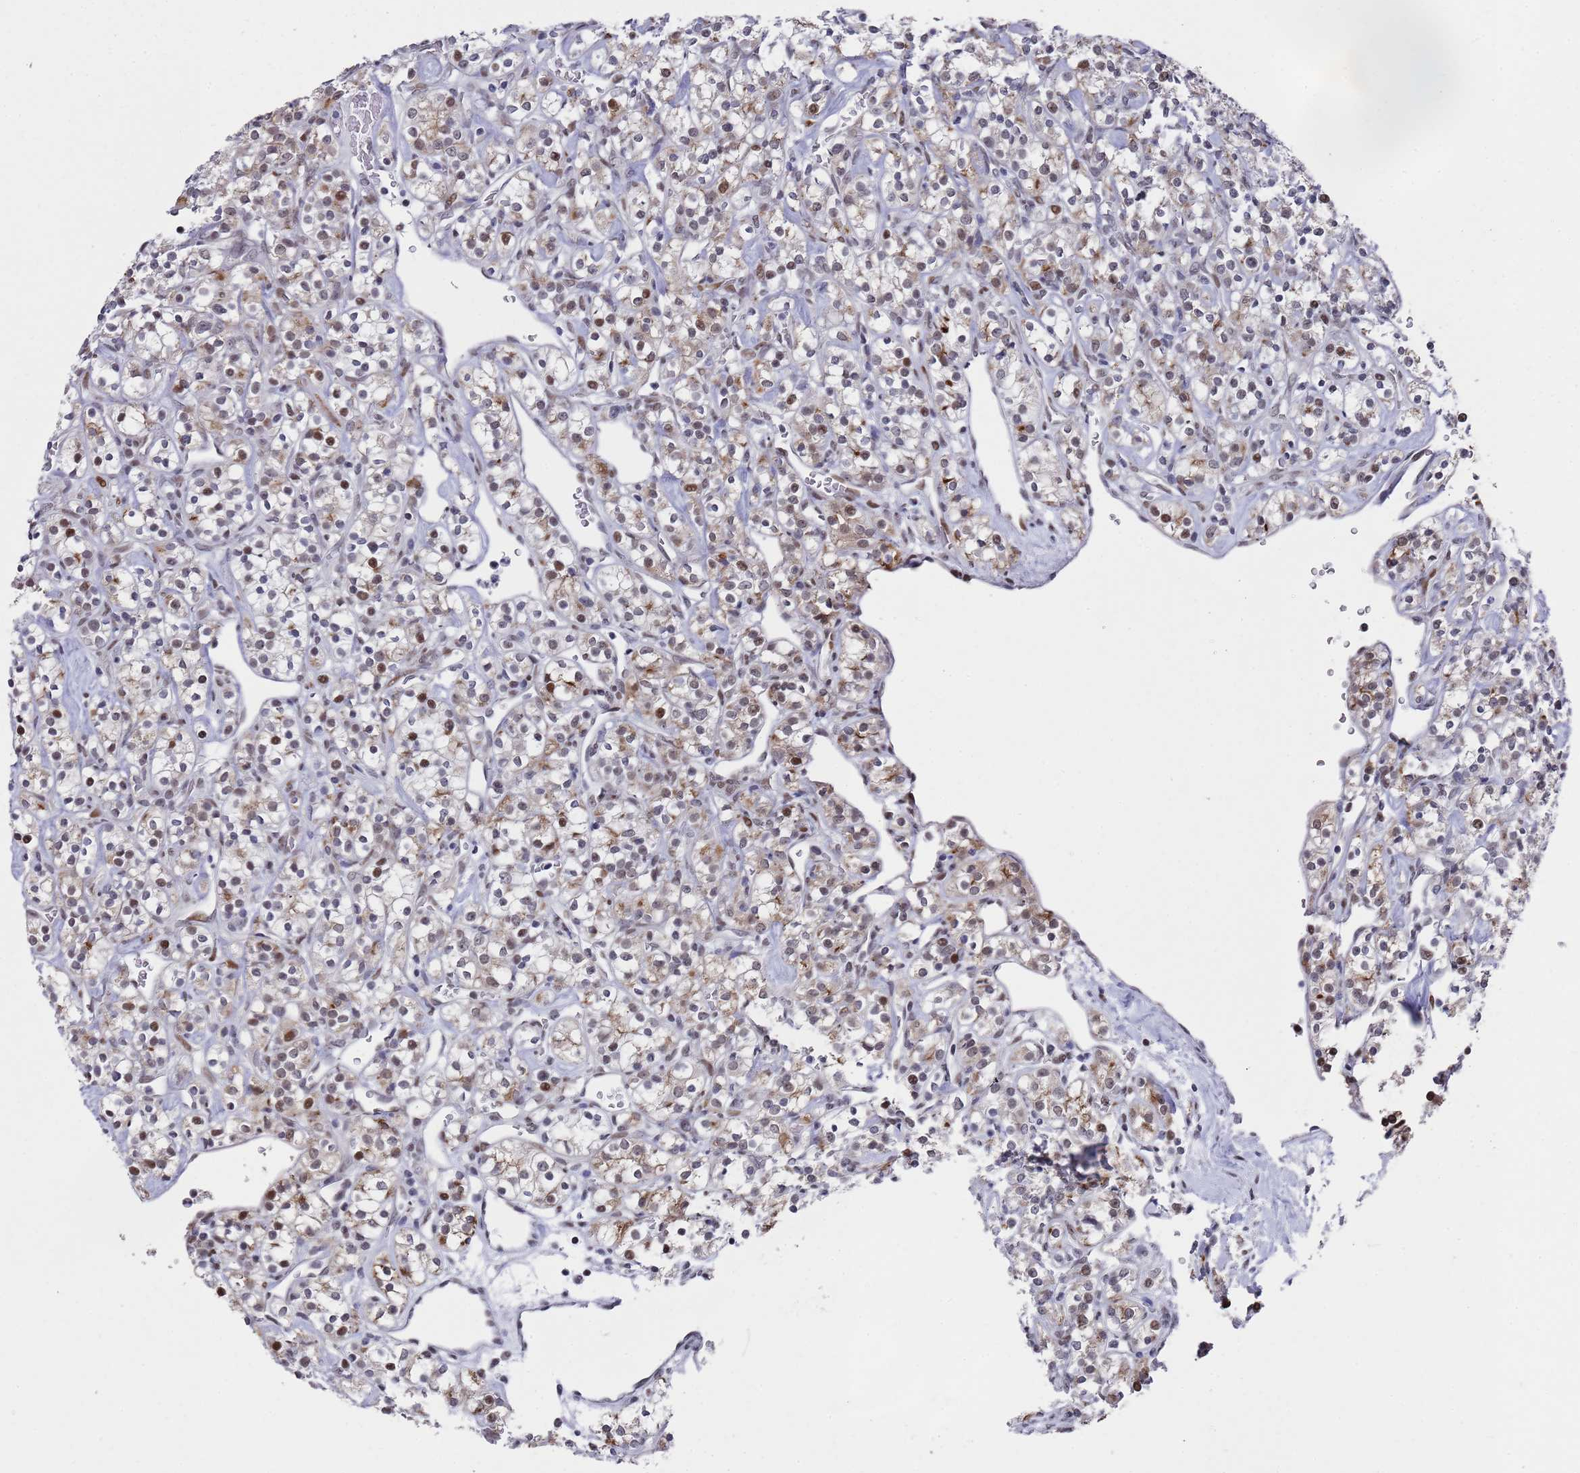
{"staining": {"intensity": "moderate", "quantity": "25%-75%", "location": "cytoplasmic/membranous,nuclear"}, "tissue": "renal cancer", "cell_type": "Tumor cells", "image_type": "cancer", "snomed": [{"axis": "morphology", "description": "Adenocarcinoma, NOS"}, {"axis": "topography", "description": "Kidney"}], "caption": "High-magnification brightfield microscopy of renal cancer (adenocarcinoma) stained with DAB (3,3'-diaminobenzidine) (brown) and counterstained with hematoxylin (blue). tumor cells exhibit moderate cytoplasmic/membranous and nuclear staining is seen in about25%-75% of cells. (DAB (3,3'-diaminobenzidine) IHC with brightfield microscopy, high magnification).", "gene": "COPS6", "patient": {"sex": "male", "age": 77}}